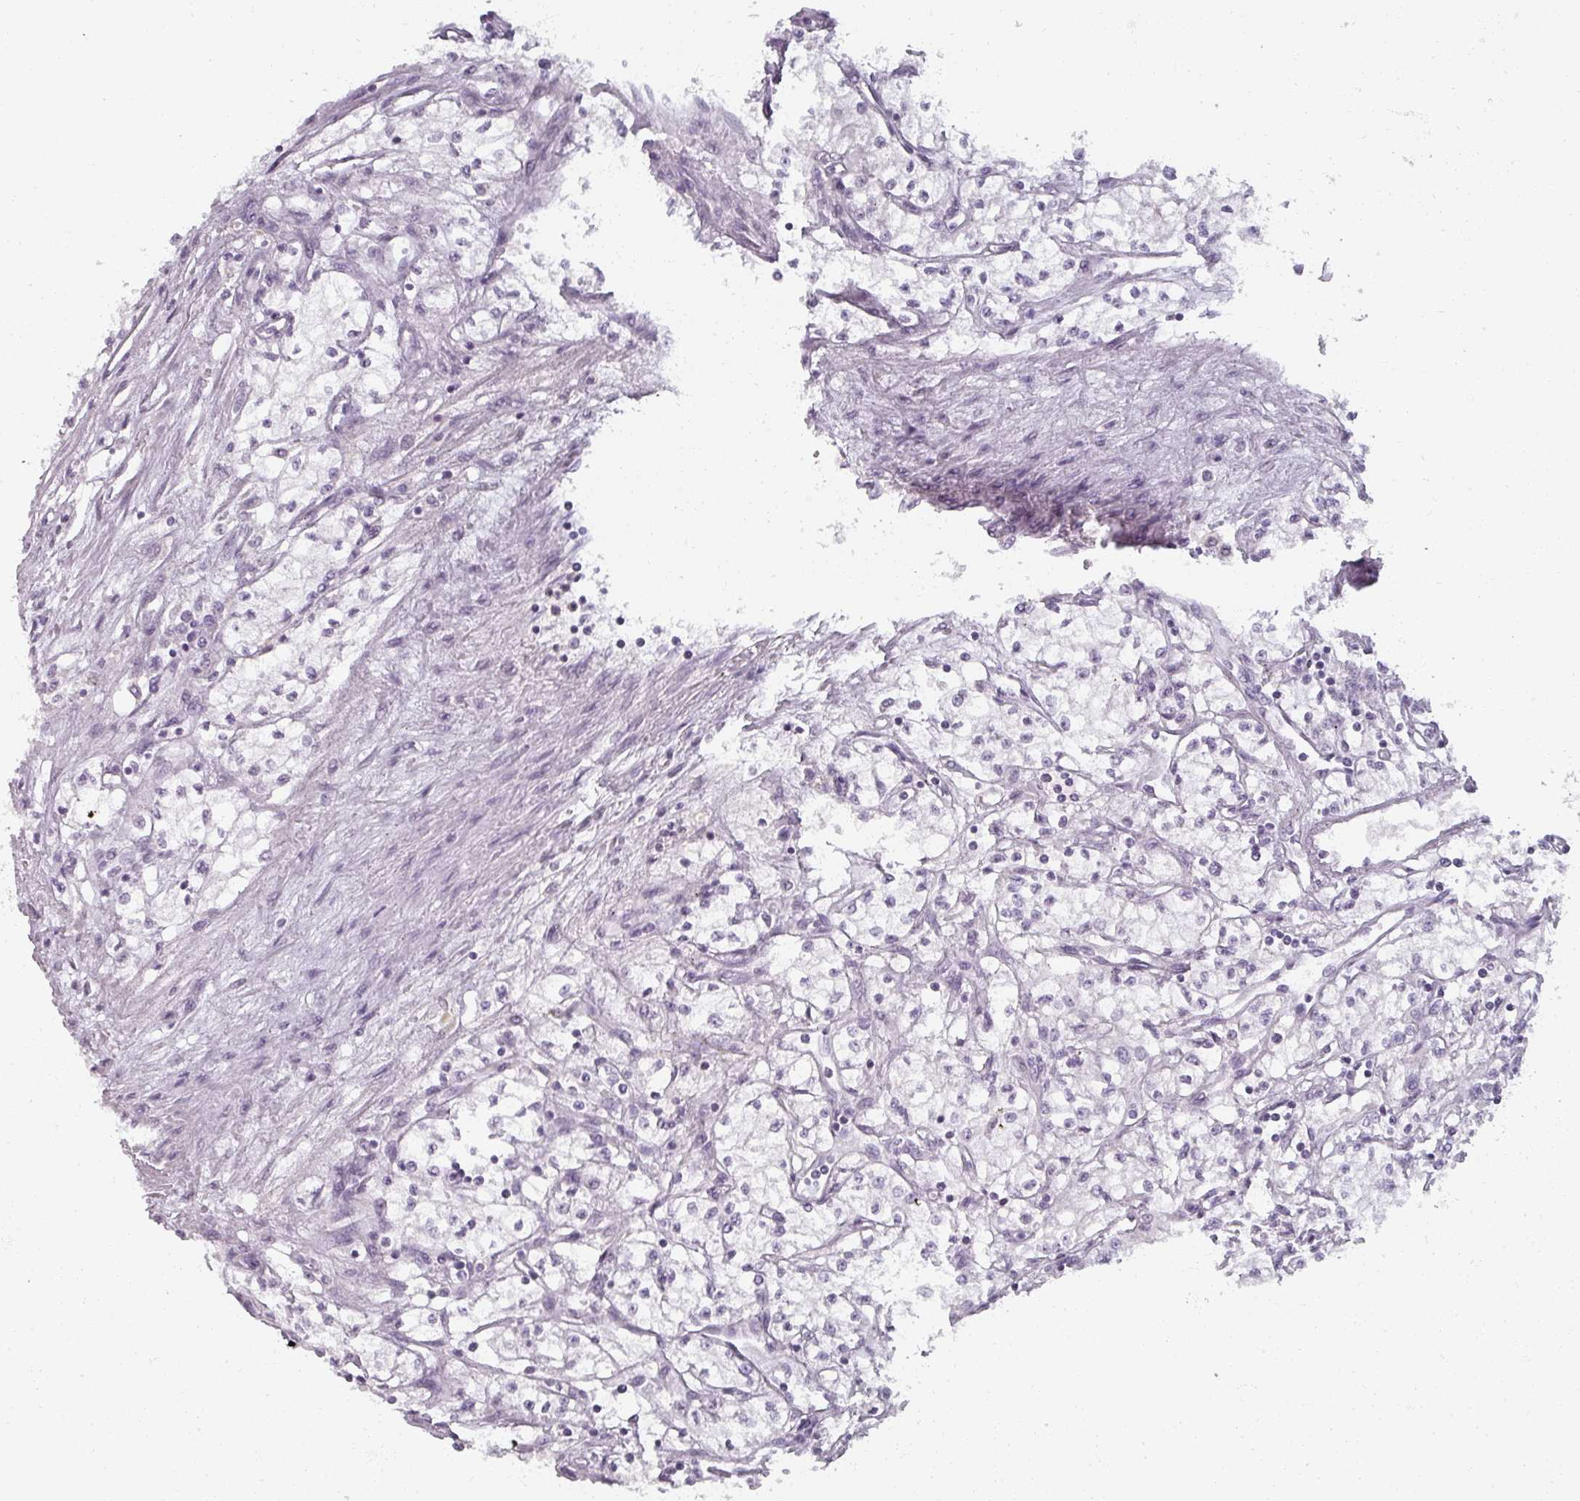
{"staining": {"intensity": "negative", "quantity": "none", "location": "none"}, "tissue": "renal cancer", "cell_type": "Tumor cells", "image_type": "cancer", "snomed": [{"axis": "morphology", "description": "Adenocarcinoma, NOS"}, {"axis": "topography", "description": "Kidney"}], "caption": "Tumor cells show no significant positivity in adenocarcinoma (renal).", "gene": "REG3G", "patient": {"sex": "male", "age": 59}}